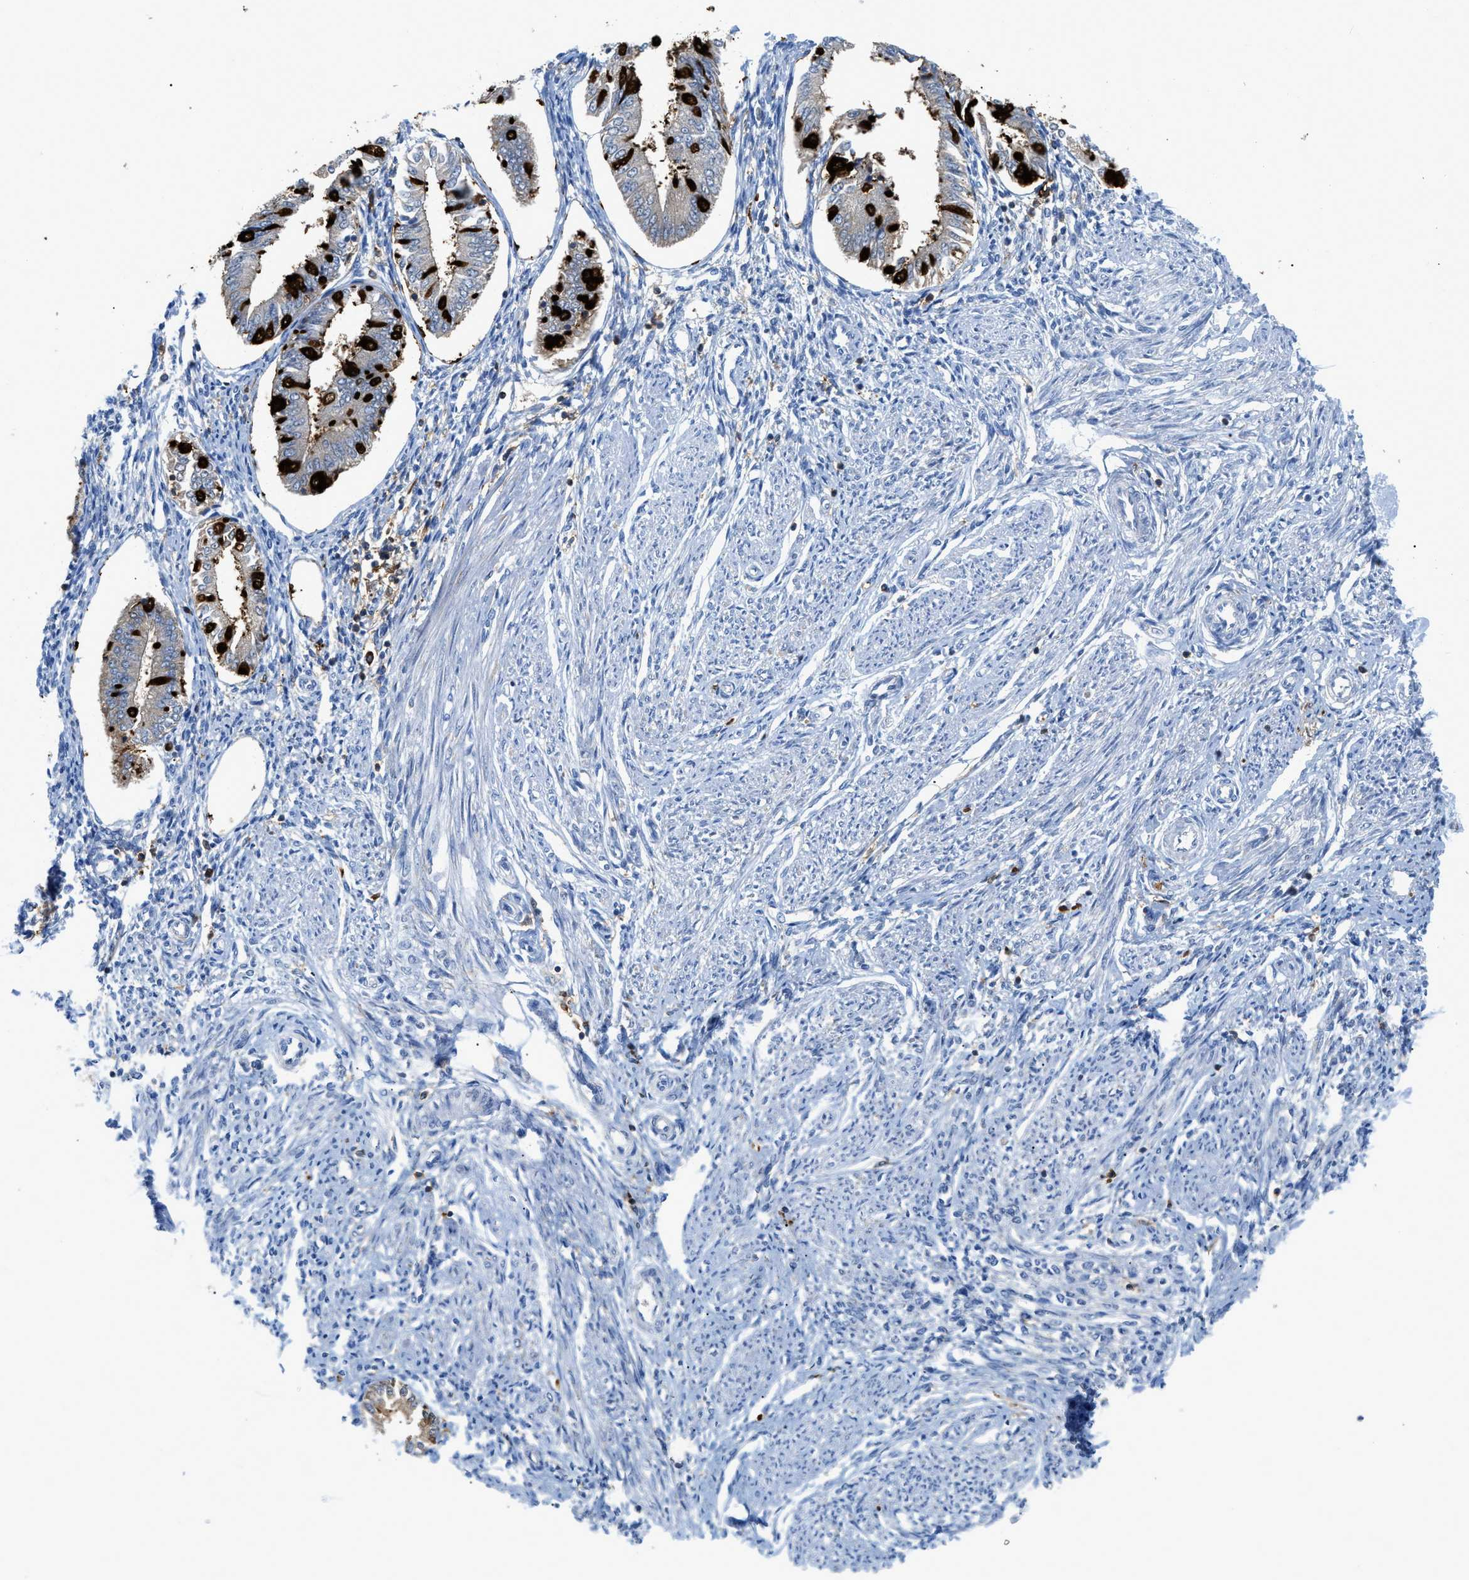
{"staining": {"intensity": "moderate", "quantity": "<25%", "location": "cytoplasmic/membranous"}, "tissue": "endometrium", "cell_type": "Cells in endometrial stroma", "image_type": "normal", "snomed": [{"axis": "morphology", "description": "Normal tissue, NOS"}, {"axis": "topography", "description": "Endometrium"}], "caption": "Immunohistochemistry histopathology image of unremarkable endometrium: endometrium stained using IHC demonstrates low levels of moderate protein expression localized specifically in the cytoplasmic/membranous of cells in endometrial stroma, appearing as a cytoplasmic/membranous brown color.", "gene": "GPAT4", "patient": {"sex": "female", "age": 50}}